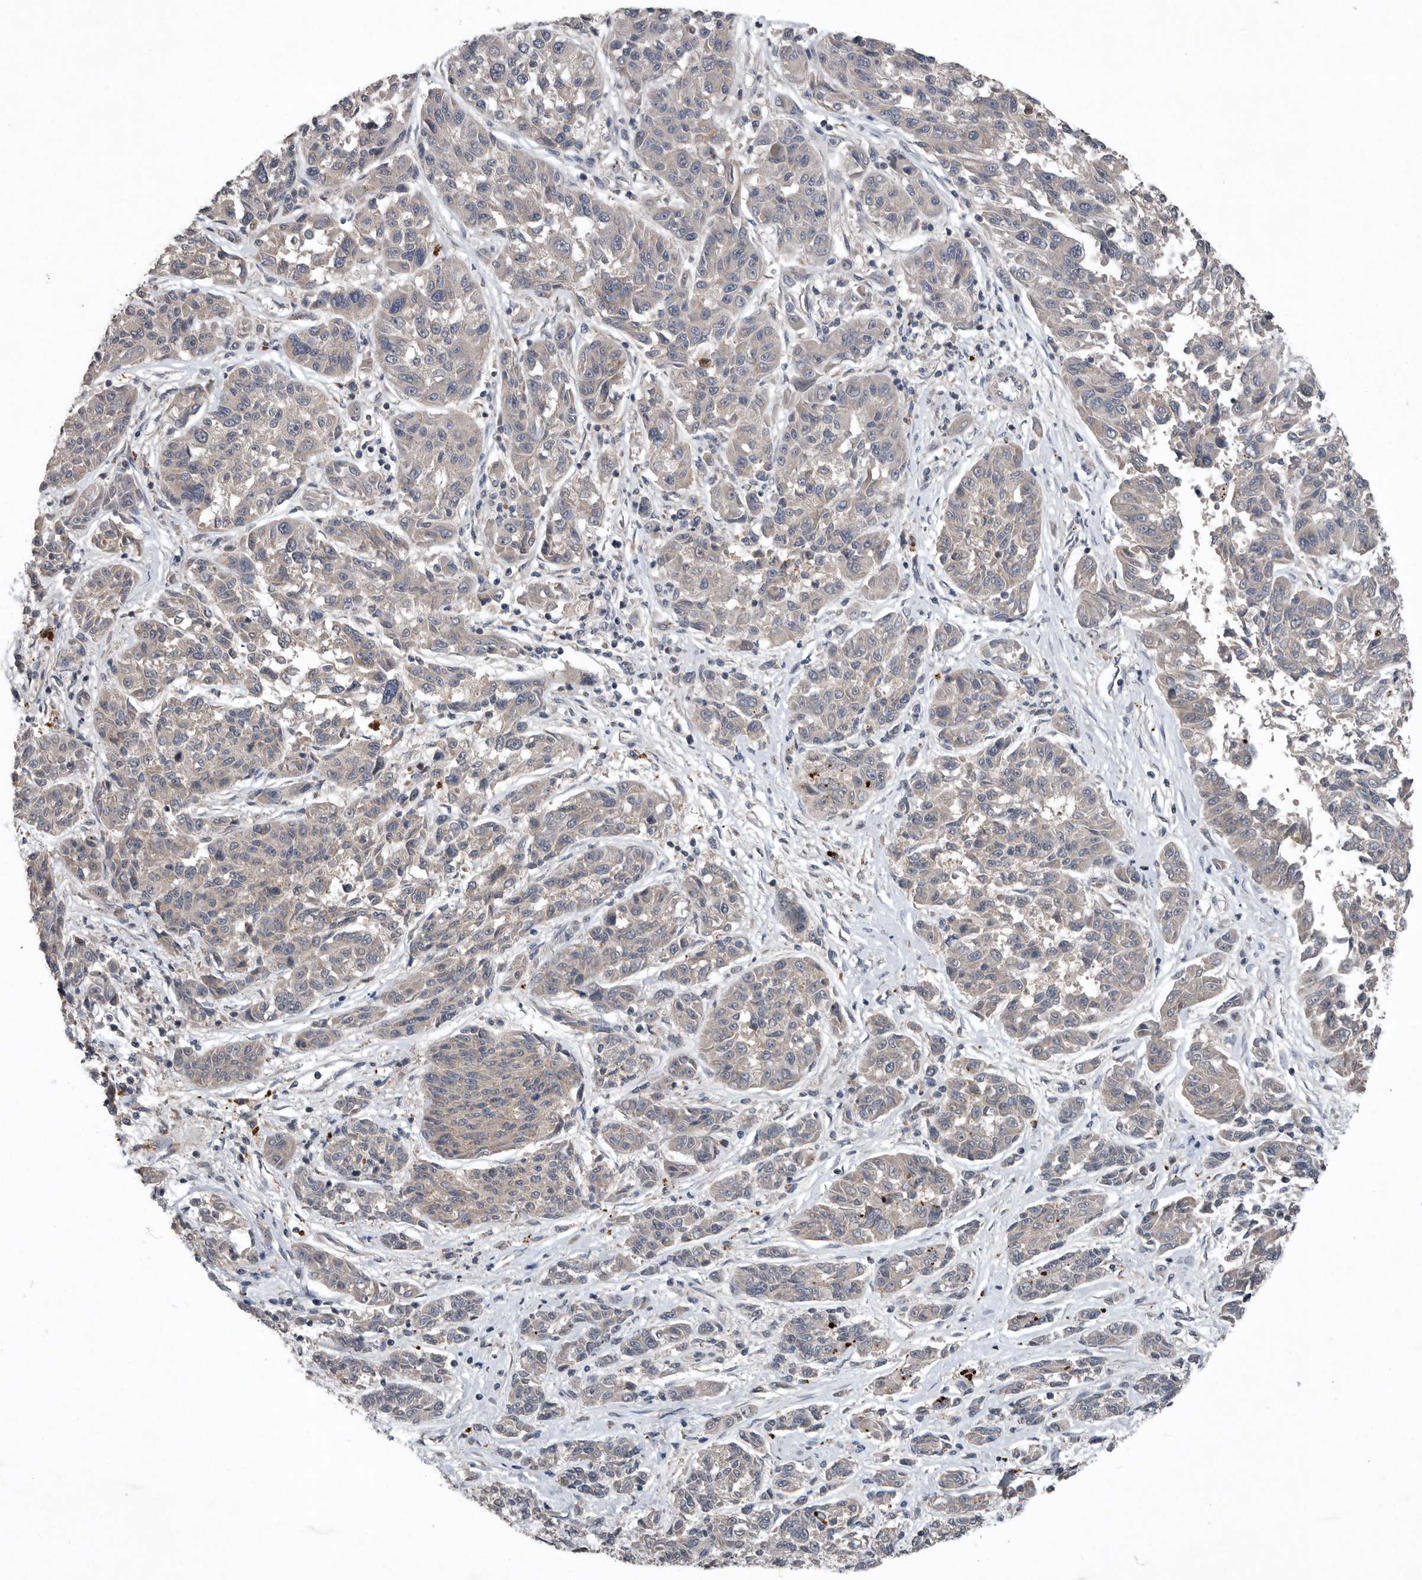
{"staining": {"intensity": "negative", "quantity": "none", "location": "none"}, "tissue": "melanoma", "cell_type": "Tumor cells", "image_type": "cancer", "snomed": [{"axis": "morphology", "description": "Malignant melanoma, NOS"}, {"axis": "topography", "description": "Skin"}], "caption": "There is no significant expression in tumor cells of malignant melanoma.", "gene": "SCP2", "patient": {"sex": "male", "age": 53}}